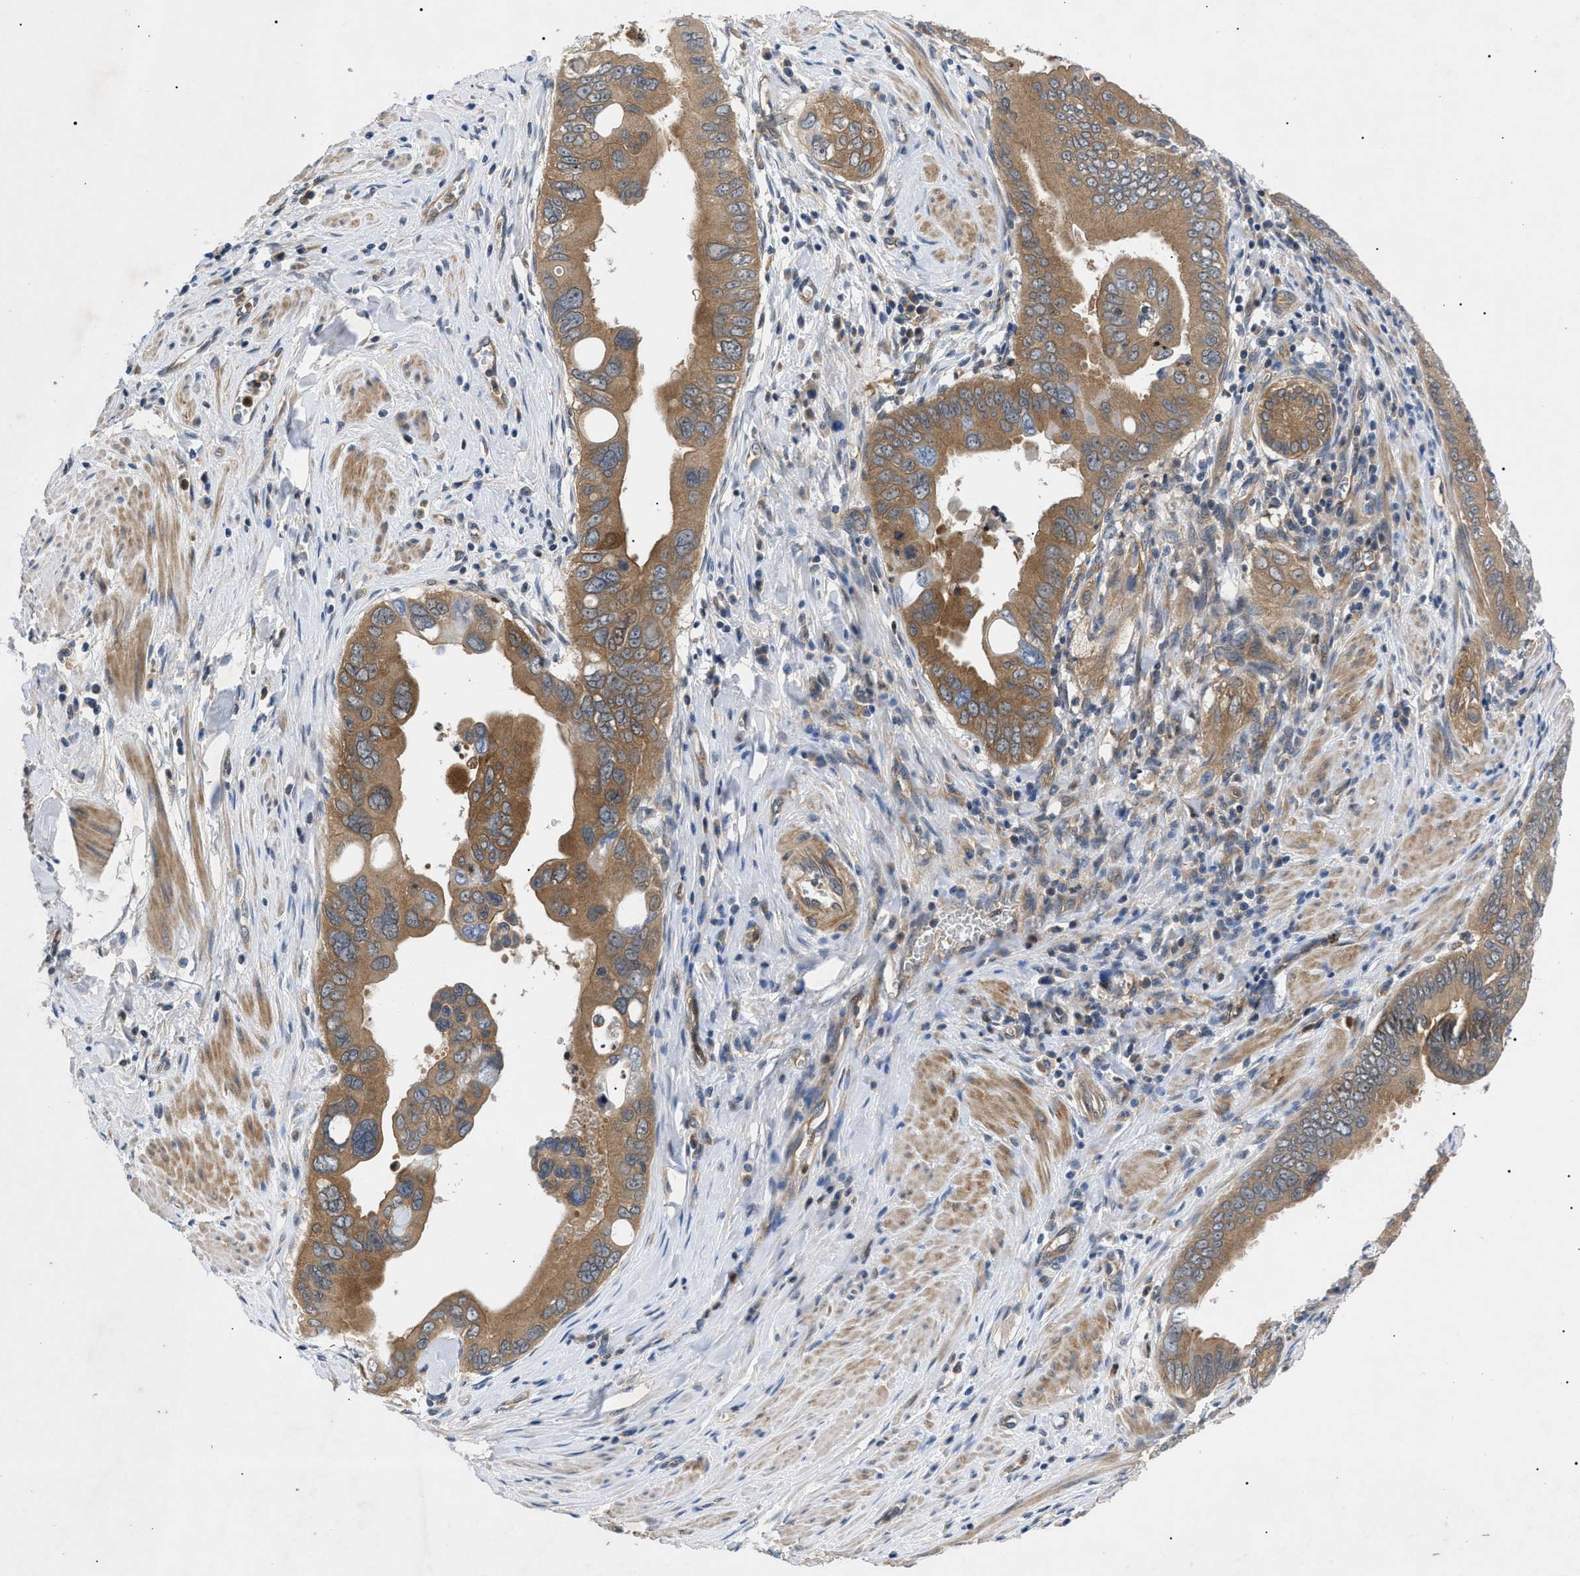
{"staining": {"intensity": "moderate", "quantity": ">75%", "location": "cytoplasmic/membranous"}, "tissue": "pancreatic cancer", "cell_type": "Tumor cells", "image_type": "cancer", "snomed": [{"axis": "morphology", "description": "Normal tissue, NOS"}, {"axis": "topography", "description": "Lymph node"}], "caption": "An image of human pancreatic cancer stained for a protein shows moderate cytoplasmic/membranous brown staining in tumor cells.", "gene": "RIPK1", "patient": {"sex": "male", "age": 50}}